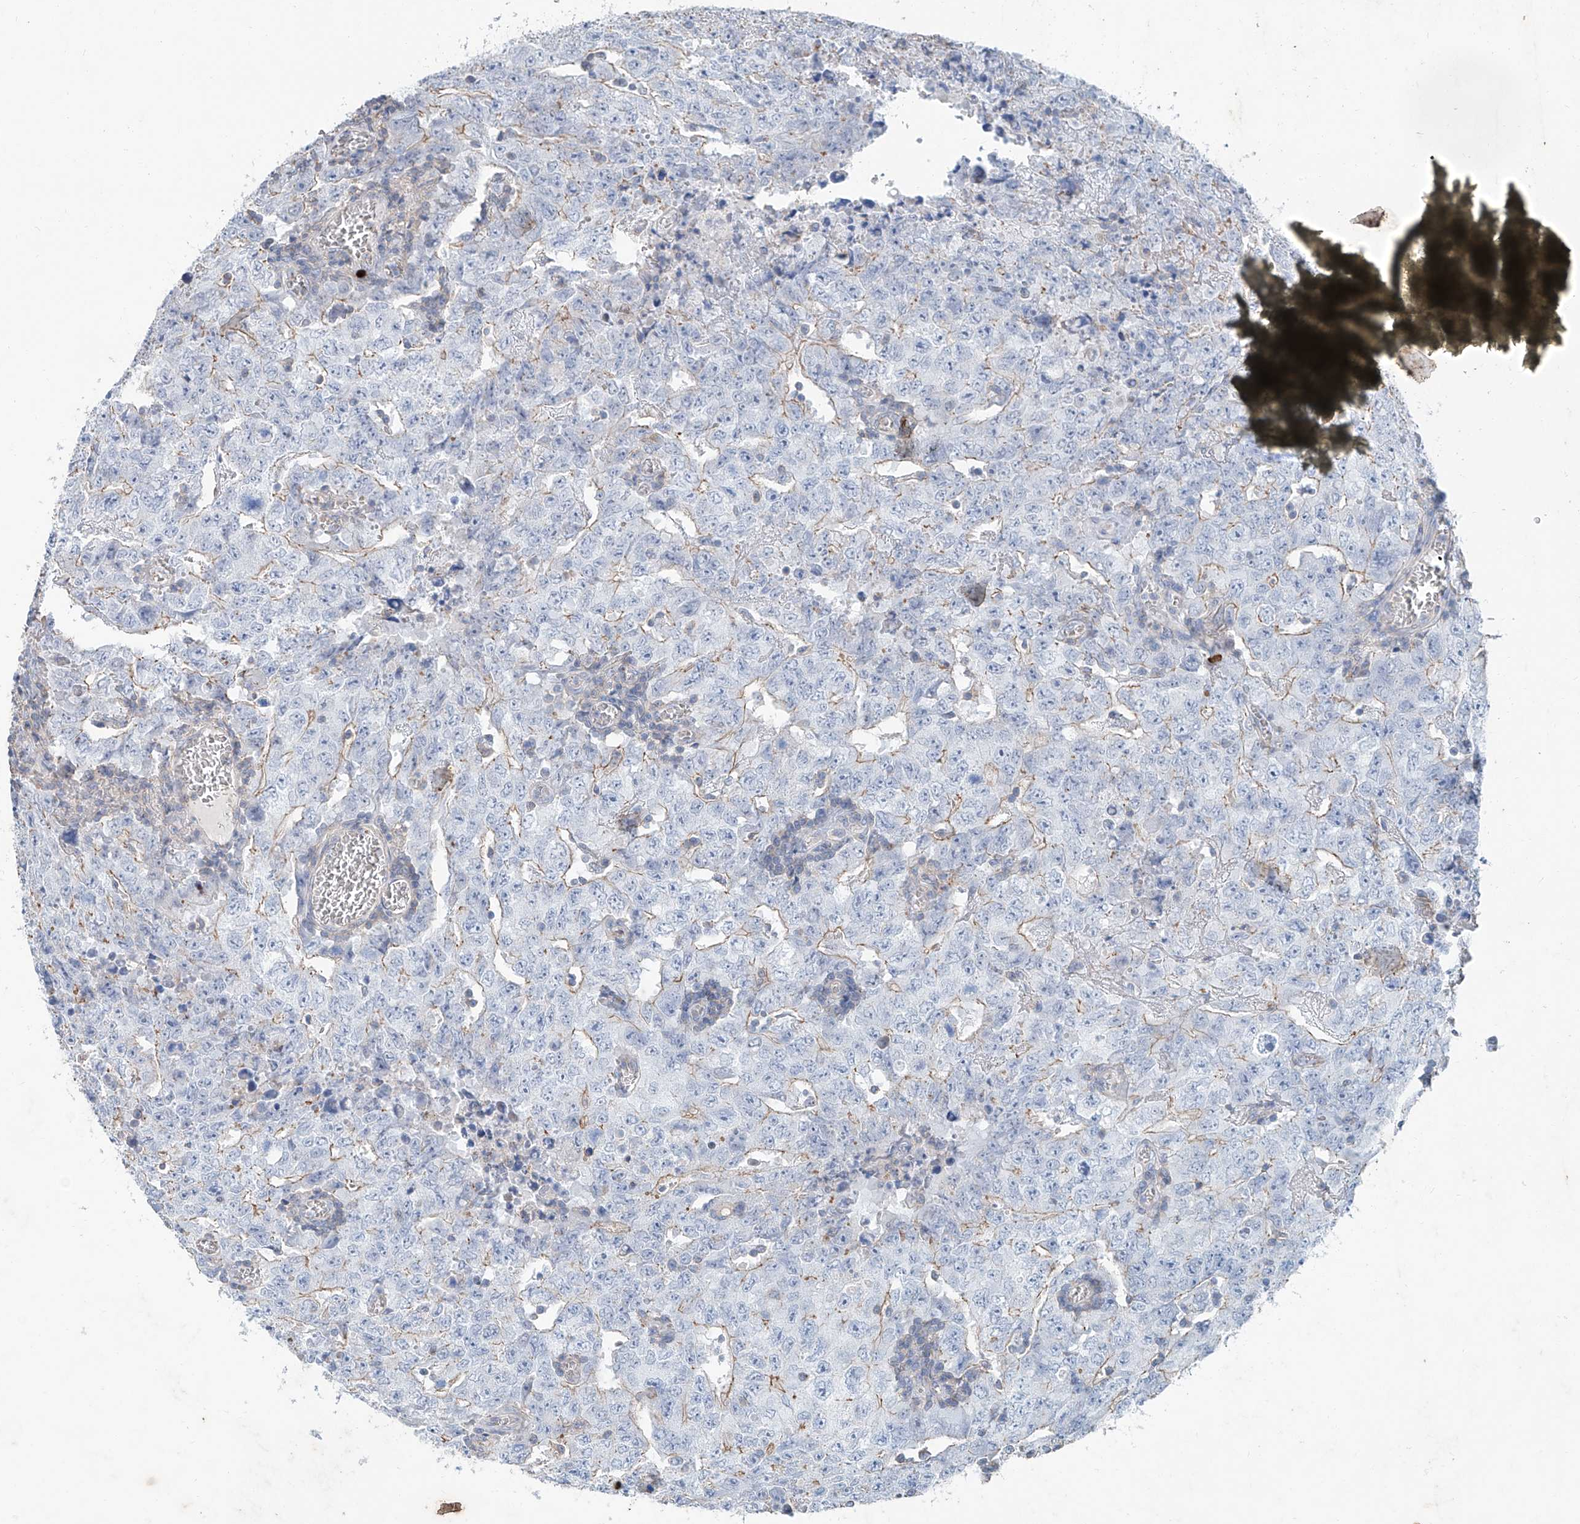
{"staining": {"intensity": "weak", "quantity": "<25%", "location": "cytoplasmic/membranous"}, "tissue": "testis cancer", "cell_type": "Tumor cells", "image_type": "cancer", "snomed": [{"axis": "morphology", "description": "Carcinoma, Embryonal, NOS"}, {"axis": "topography", "description": "Testis"}], "caption": "Tumor cells are negative for protein expression in human testis embryonal carcinoma.", "gene": "ANKRD34A", "patient": {"sex": "male", "age": 26}}